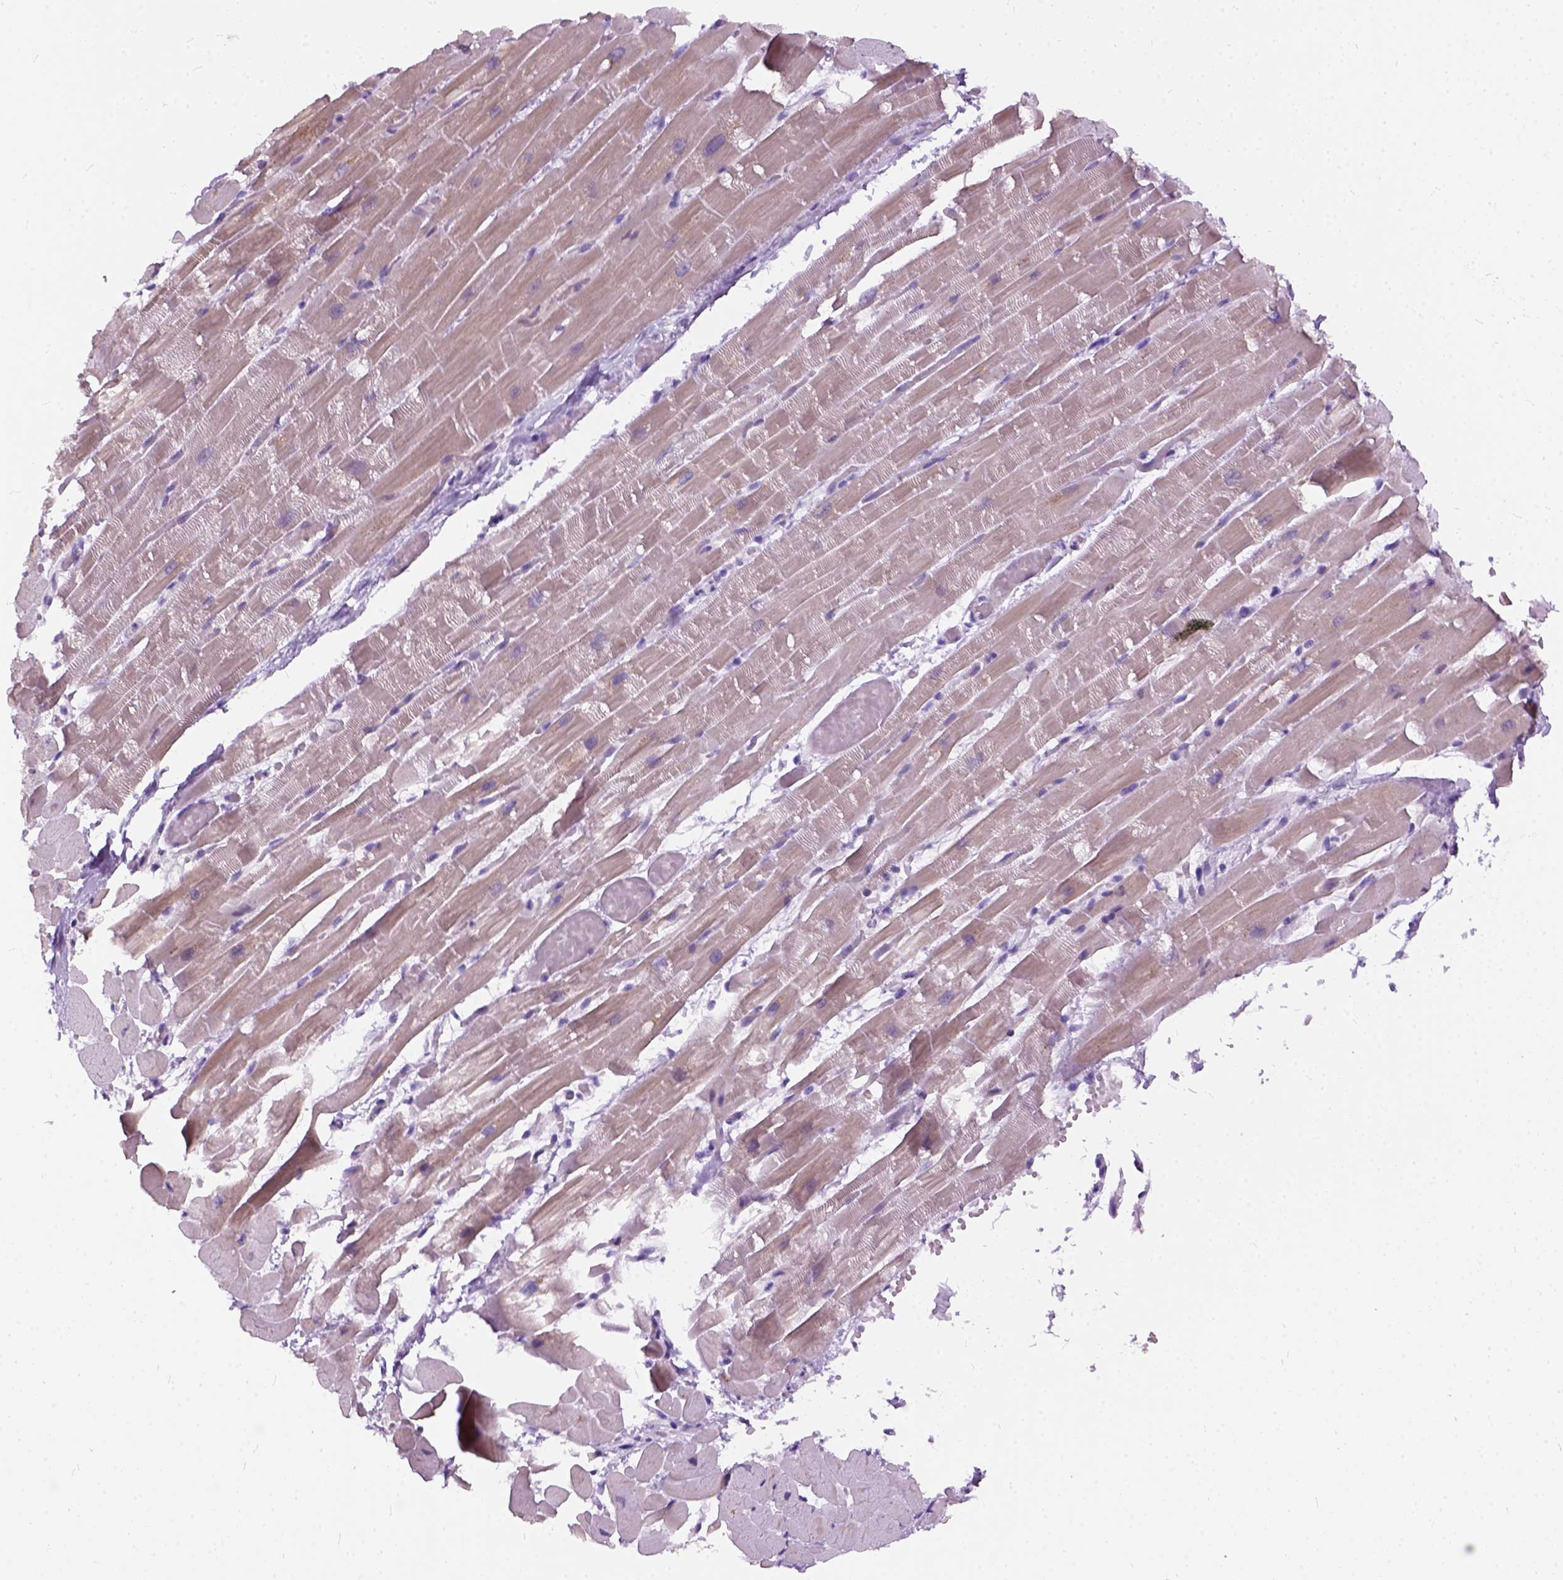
{"staining": {"intensity": "weak", "quantity": ">75%", "location": "cytoplasmic/membranous"}, "tissue": "heart muscle", "cell_type": "Cardiomyocytes", "image_type": "normal", "snomed": [{"axis": "morphology", "description": "Normal tissue, NOS"}, {"axis": "topography", "description": "Heart"}], "caption": "This histopathology image displays immunohistochemistry staining of benign human heart muscle, with low weak cytoplasmic/membranous positivity in about >75% of cardiomyocytes.", "gene": "AXDND1", "patient": {"sex": "male", "age": 37}}